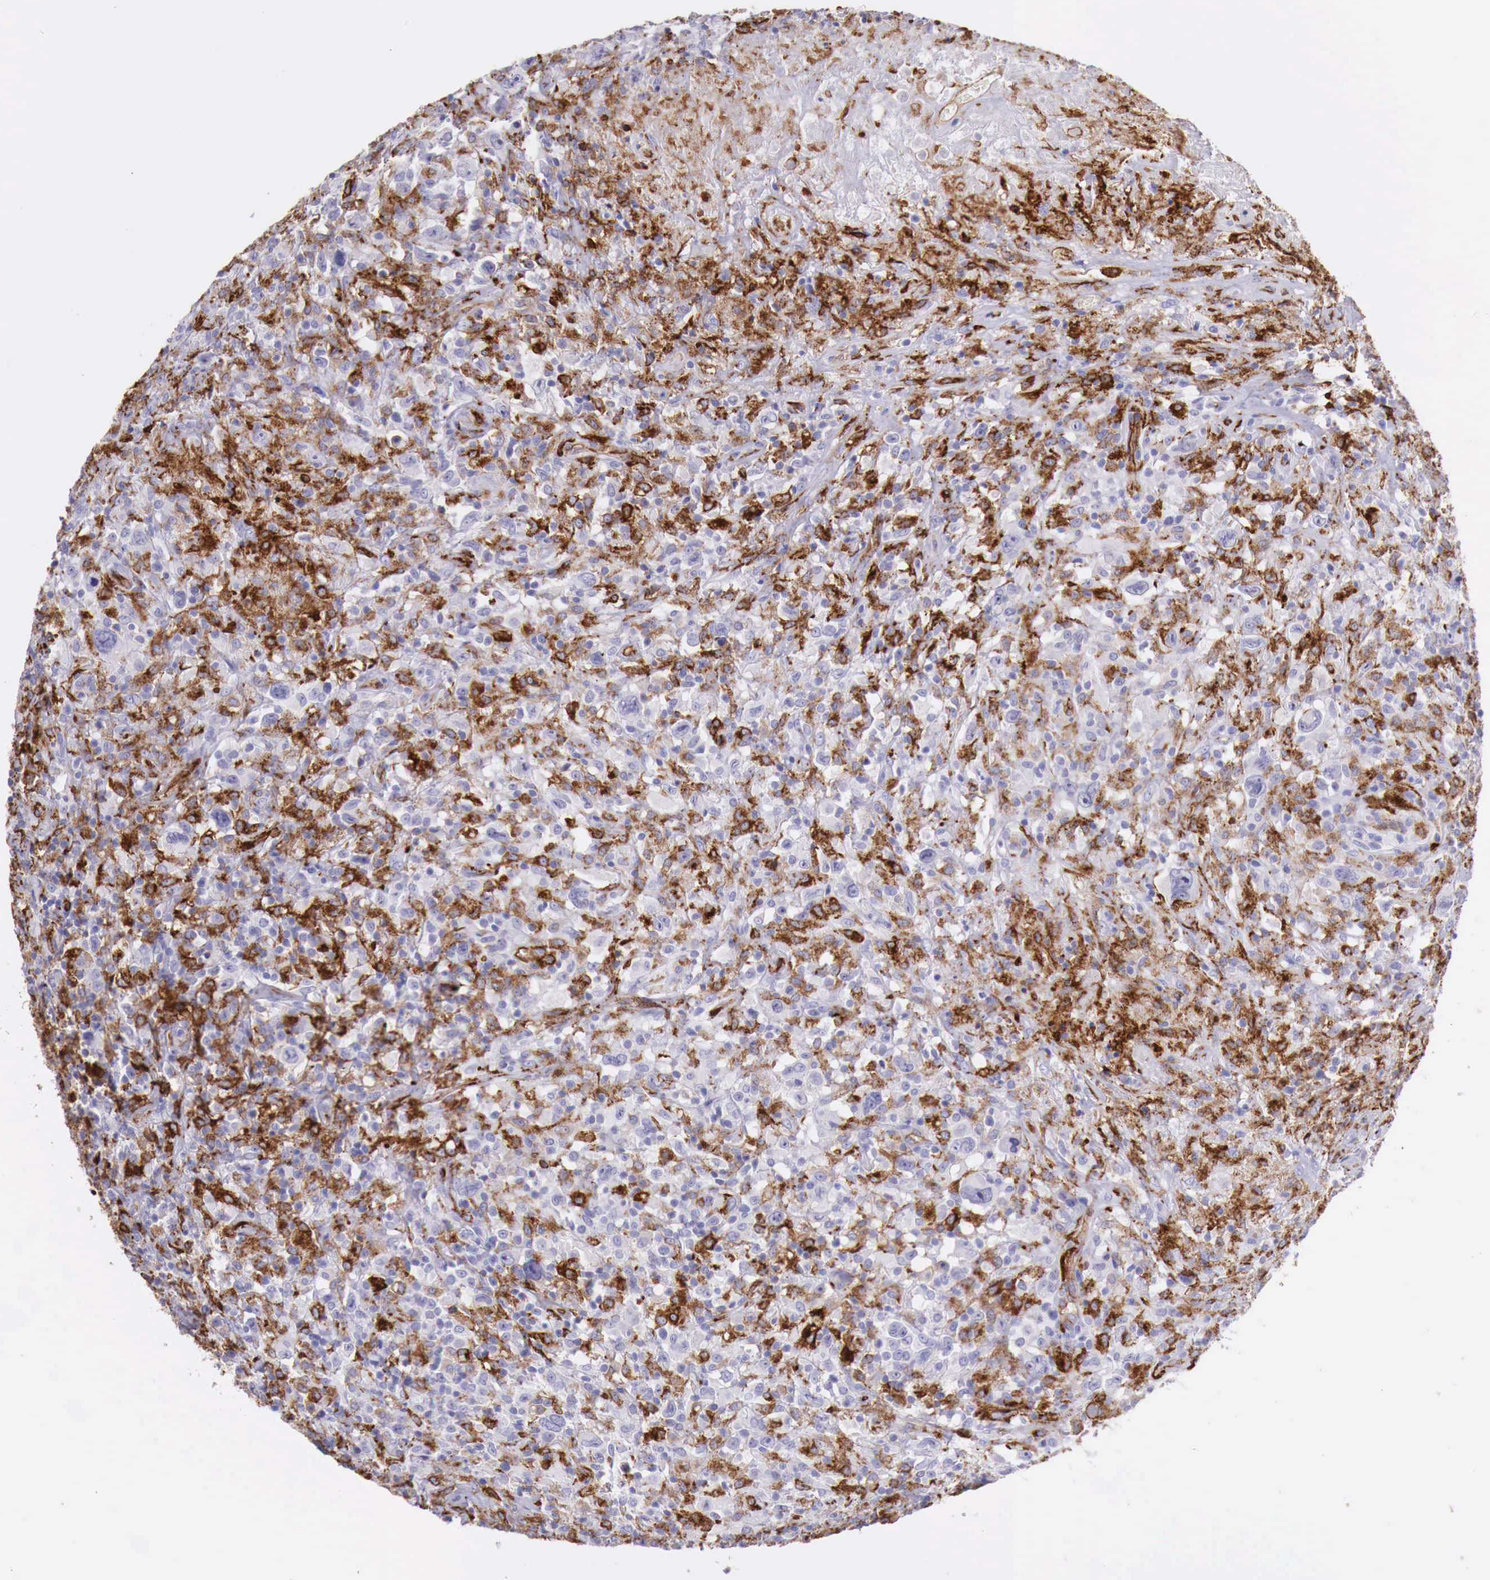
{"staining": {"intensity": "negative", "quantity": "none", "location": "none"}, "tissue": "lymphoma", "cell_type": "Tumor cells", "image_type": "cancer", "snomed": [{"axis": "morphology", "description": "Hodgkin's disease, NOS"}, {"axis": "topography", "description": "Lymph node"}], "caption": "High power microscopy photomicrograph of an IHC micrograph of lymphoma, revealing no significant staining in tumor cells.", "gene": "MSR1", "patient": {"sex": "male", "age": 46}}